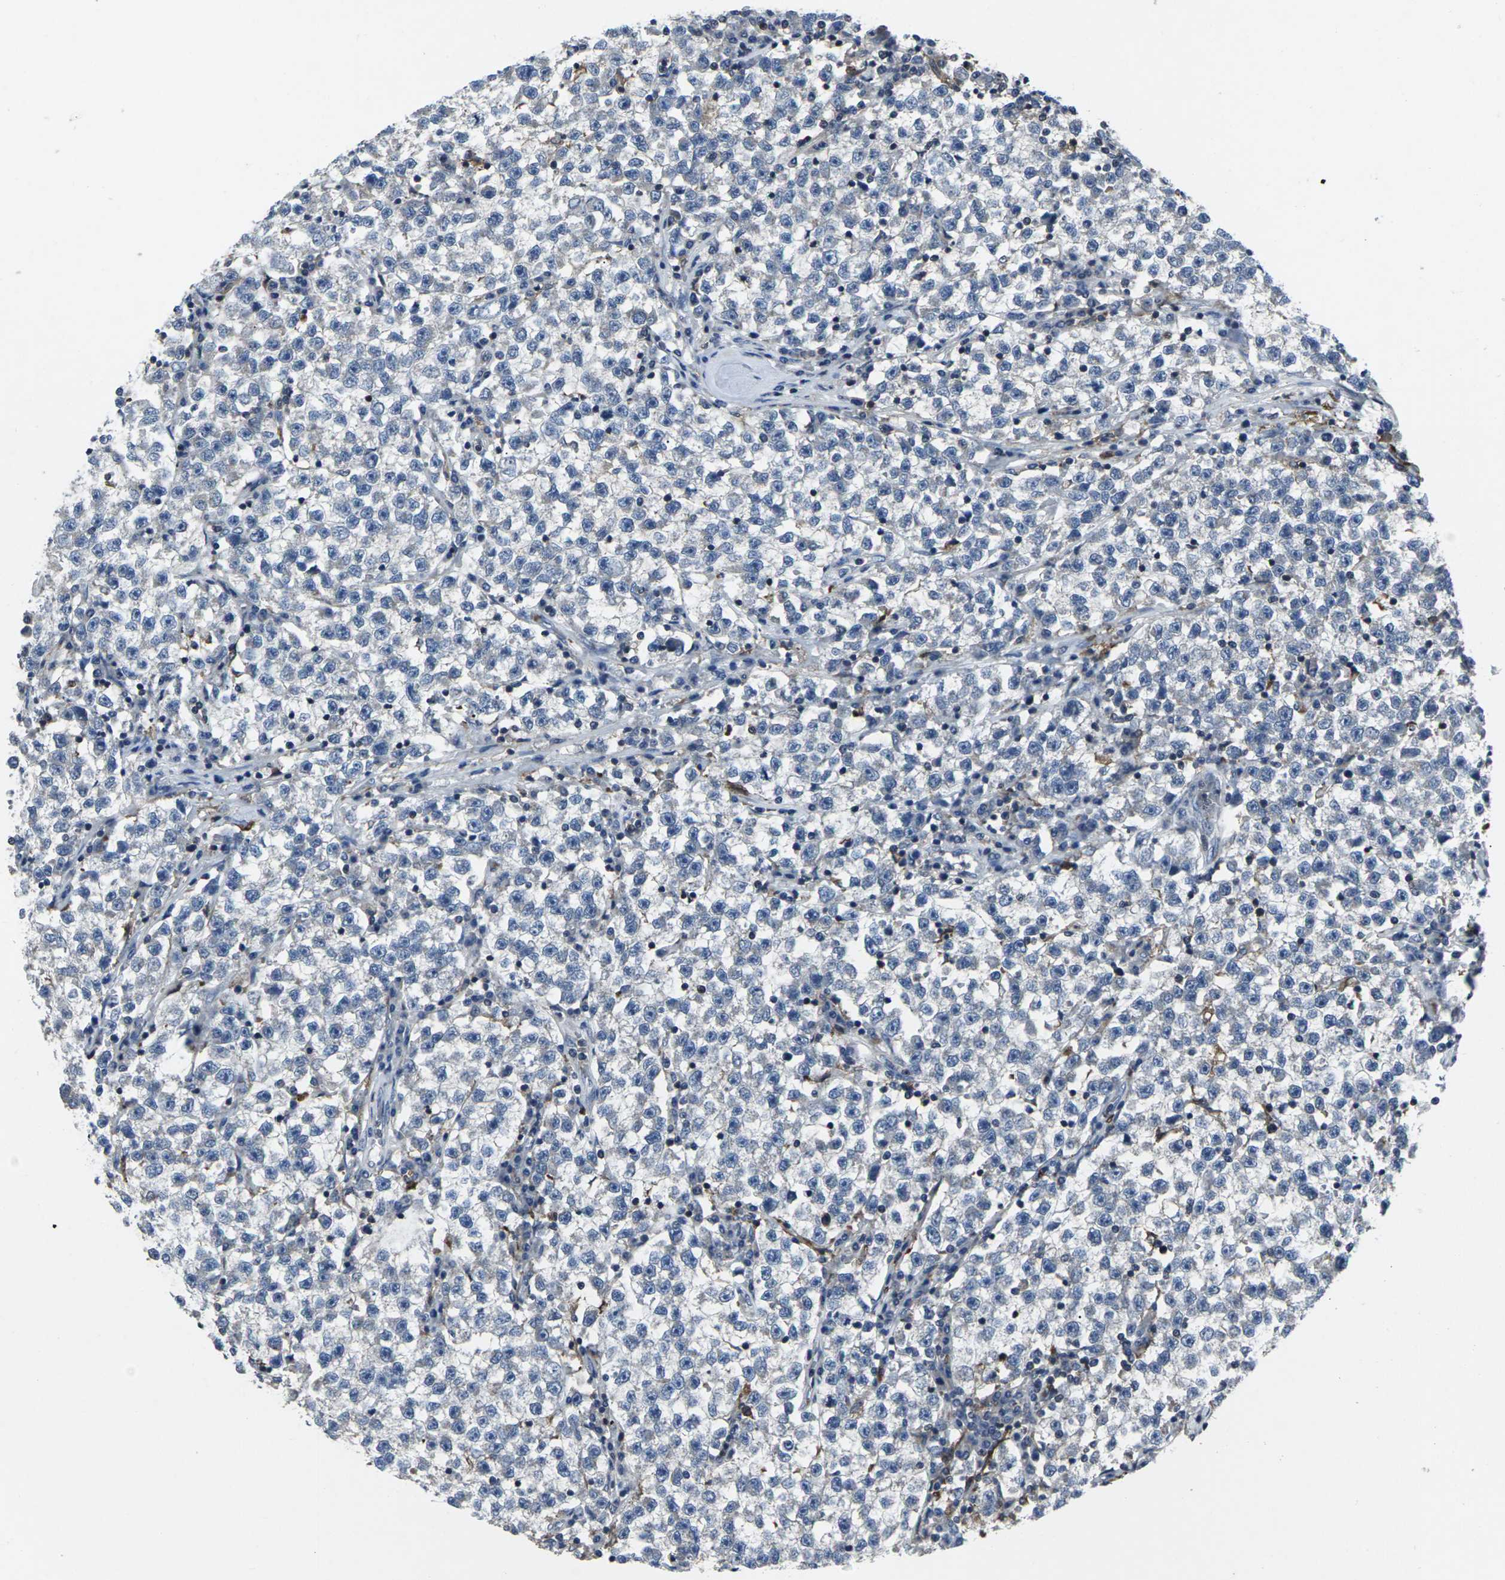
{"staining": {"intensity": "negative", "quantity": "none", "location": "none"}, "tissue": "testis cancer", "cell_type": "Tumor cells", "image_type": "cancer", "snomed": [{"axis": "morphology", "description": "Seminoma, NOS"}, {"axis": "topography", "description": "Testis"}], "caption": "IHC histopathology image of neoplastic tissue: seminoma (testis) stained with DAB reveals no significant protein staining in tumor cells. (DAB (3,3'-diaminobenzidine) immunohistochemistry visualized using brightfield microscopy, high magnification).", "gene": "STAT4", "patient": {"sex": "male", "age": 22}}